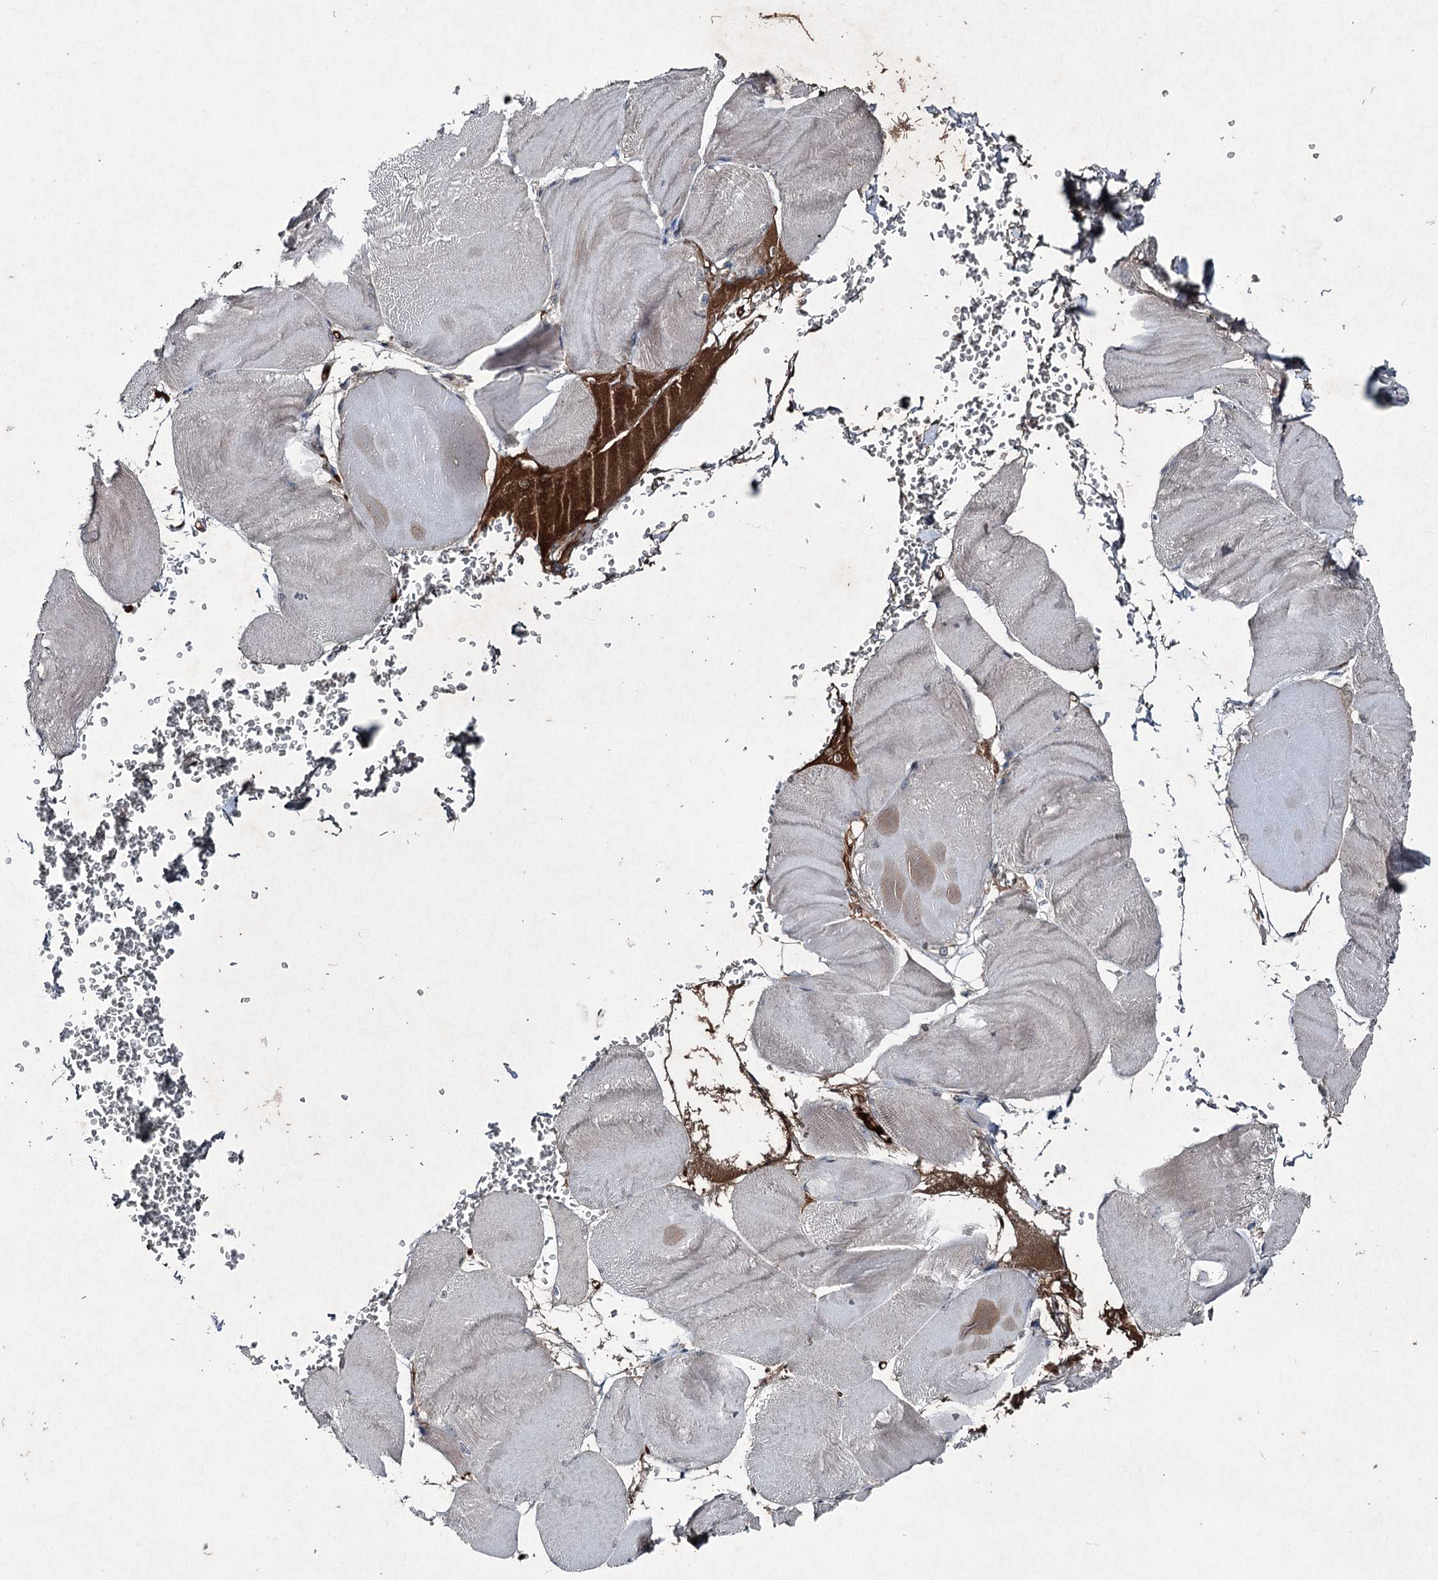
{"staining": {"intensity": "negative", "quantity": "none", "location": "none"}, "tissue": "skeletal muscle", "cell_type": "Myocytes", "image_type": "normal", "snomed": [{"axis": "morphology", "description": "Normal tissue, NOS"}, {"axis": "morphology", "description": "Basal cell carcinoma"}, {"axis": "topography", "description": "Skeletal muscle"}], "caption": "This is a histopathology image of IHC staining of benign skeletal muscle, which shows no staining in myocytes.", "gene": "PGLYRP2", "patient": {"sex": "female", "age": 64}}